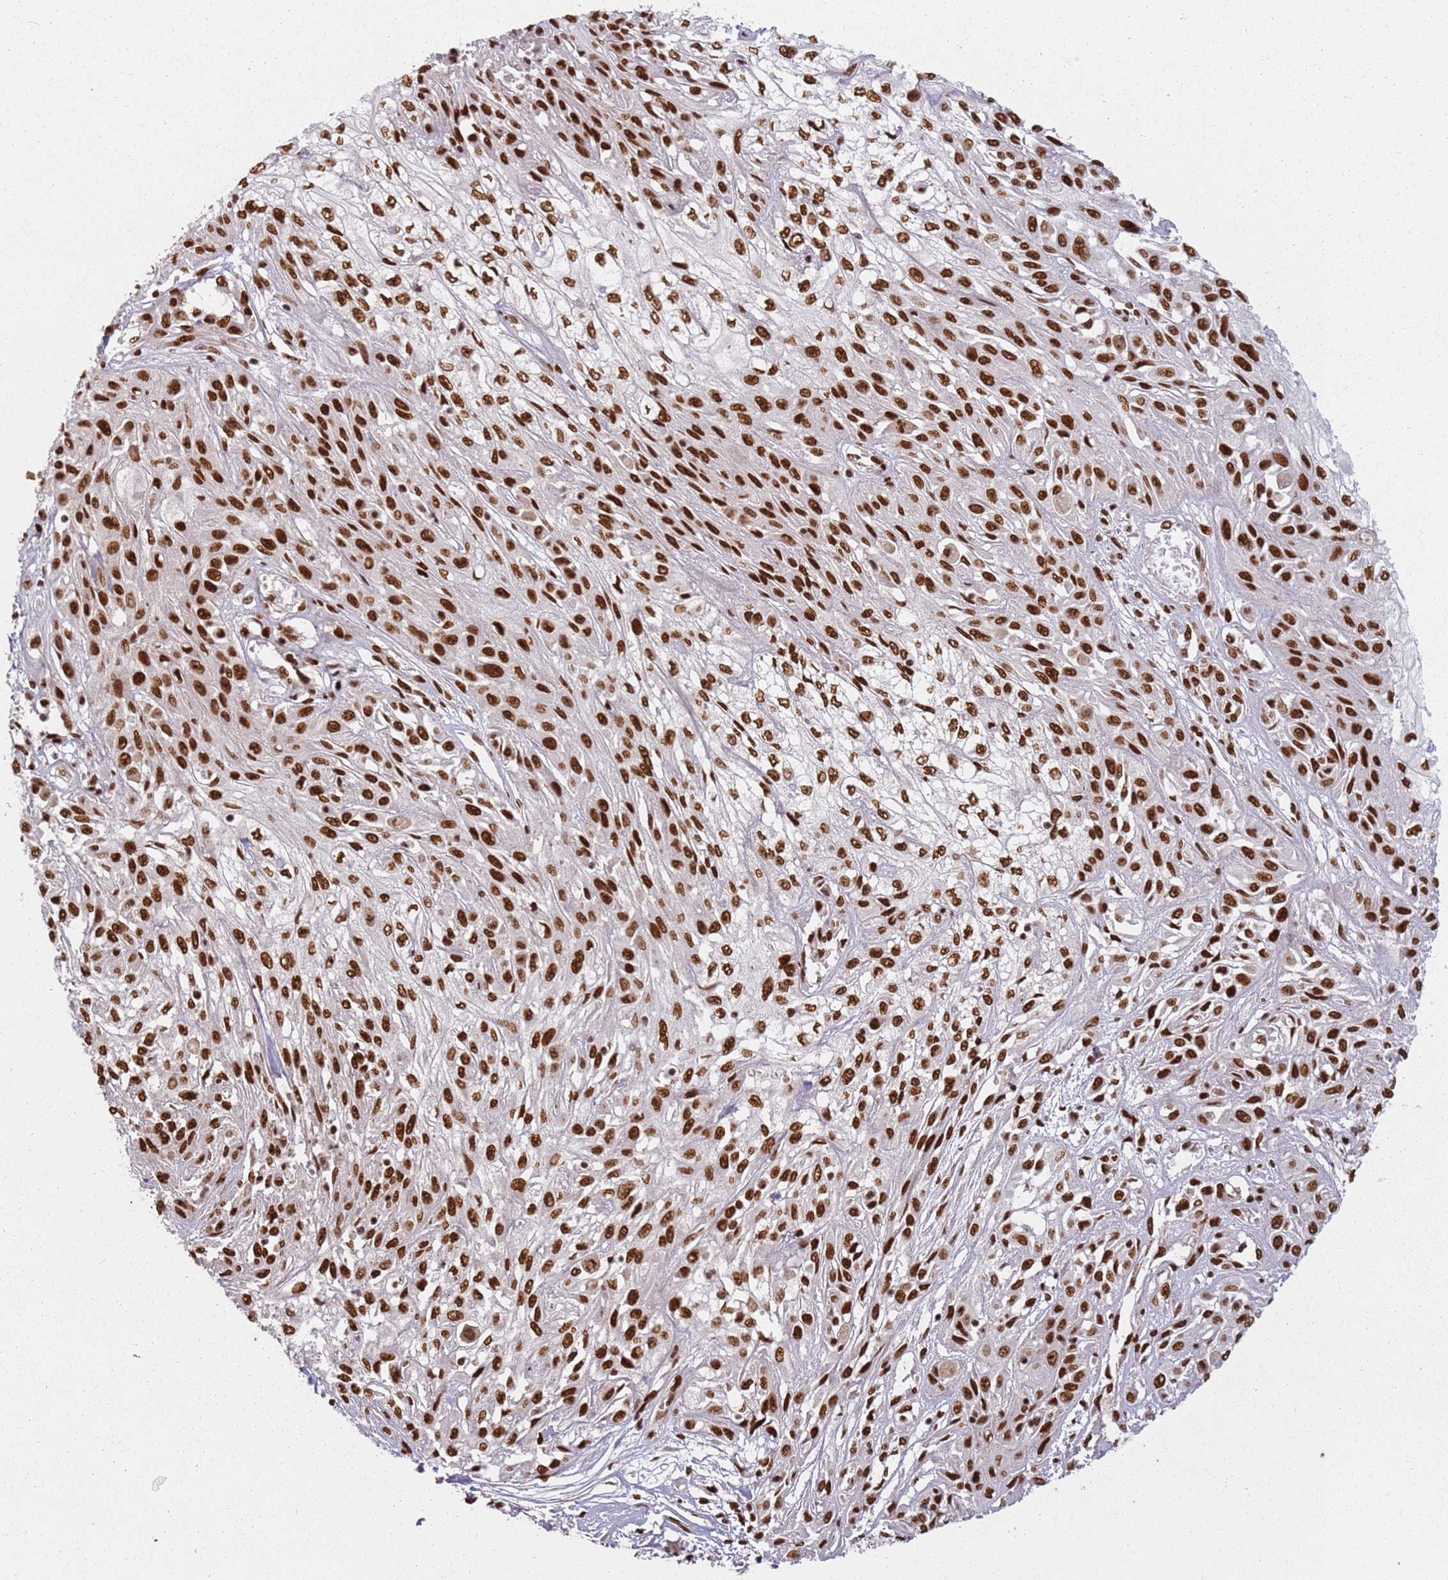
{"staining": {"intensity": "strong", "quantity": ">75%", "location": "nuclear"}, "tissue": "skin cancer", "cell_type": "Tumor cells", "image_type": "cancer", "snomed": [{"axis": "morphology", "description": "Squamous cell carcinoma, NOS"}, {"axis": "morphology", "description": "Squamous cell carcinoma, metastatic, NOS"}, {"axis": "topography", "description": "Skin"}, {"axis": "topography", "description": "Lymph node"}], "caption": "IHC (DAB (3,3'-diaminobenzidine)) staining of skin cancer (squamous cell carcinoma) shows strong nuclear protein staining in approximately >75% of tumor cells.", "gene": "TENT4A", "patient": {"sex": "male", "age": 75}}